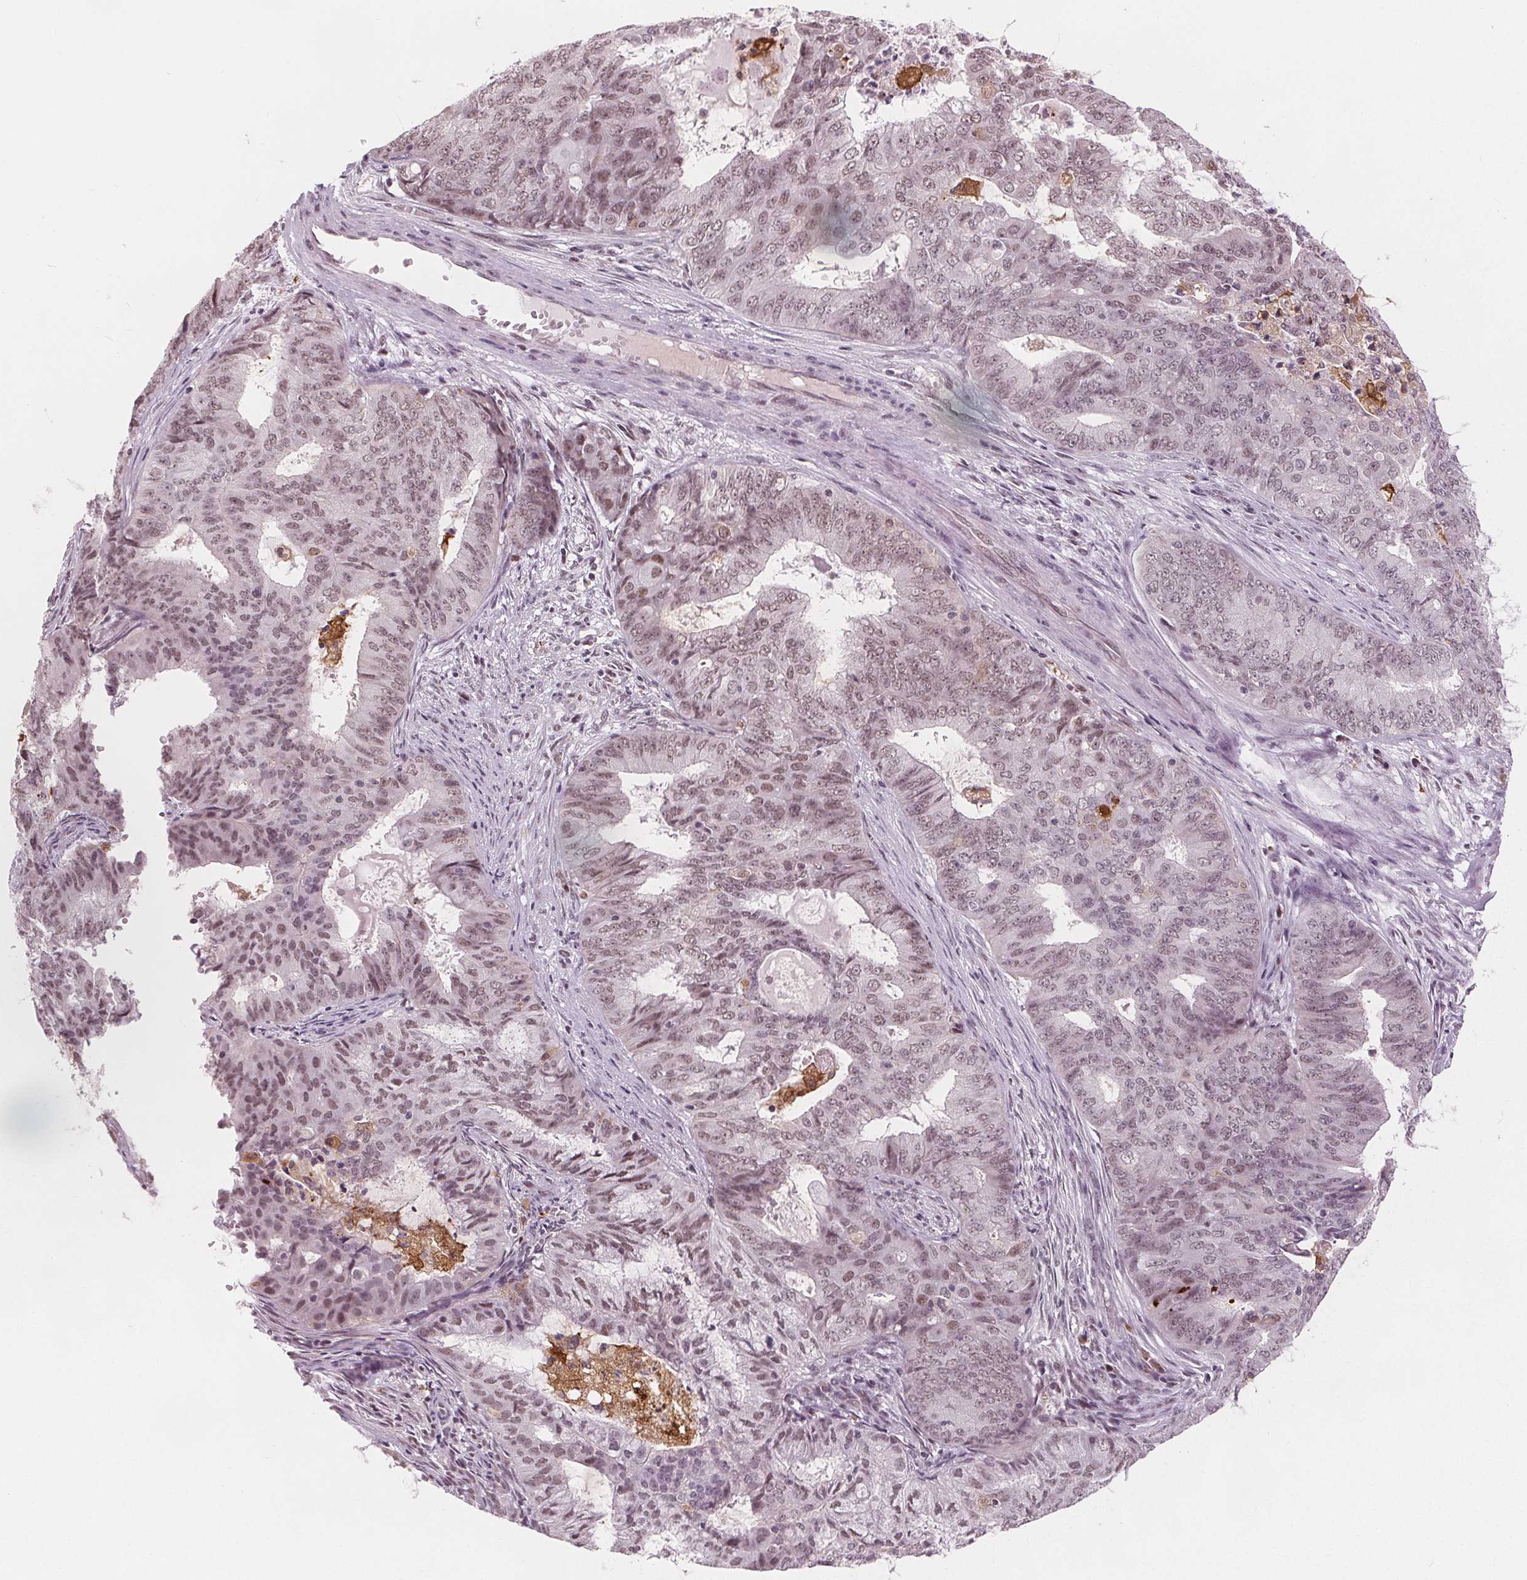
{"staining": {"intensity": "moderate", "quantity": "25%-75%", "location": "nuclear"}, "tissue": "endometrial cancer", "cell_type": "Tumor cells", "image_type": "cancer", "snomed": [{"axis": "morphology", "description": "Adenocarcinoma, NOS"}, {"axis": "topography", "description": "Endometrium"}], "caption": "Protein staining by immunohistochemistry (IHC) demonstrates moderate nuclear expression in about 25%-75% of tumor cells in adenocarcinoma (endometrial).", "gene": "DPM2", "patient": {"sex": "female", "age": 62}}